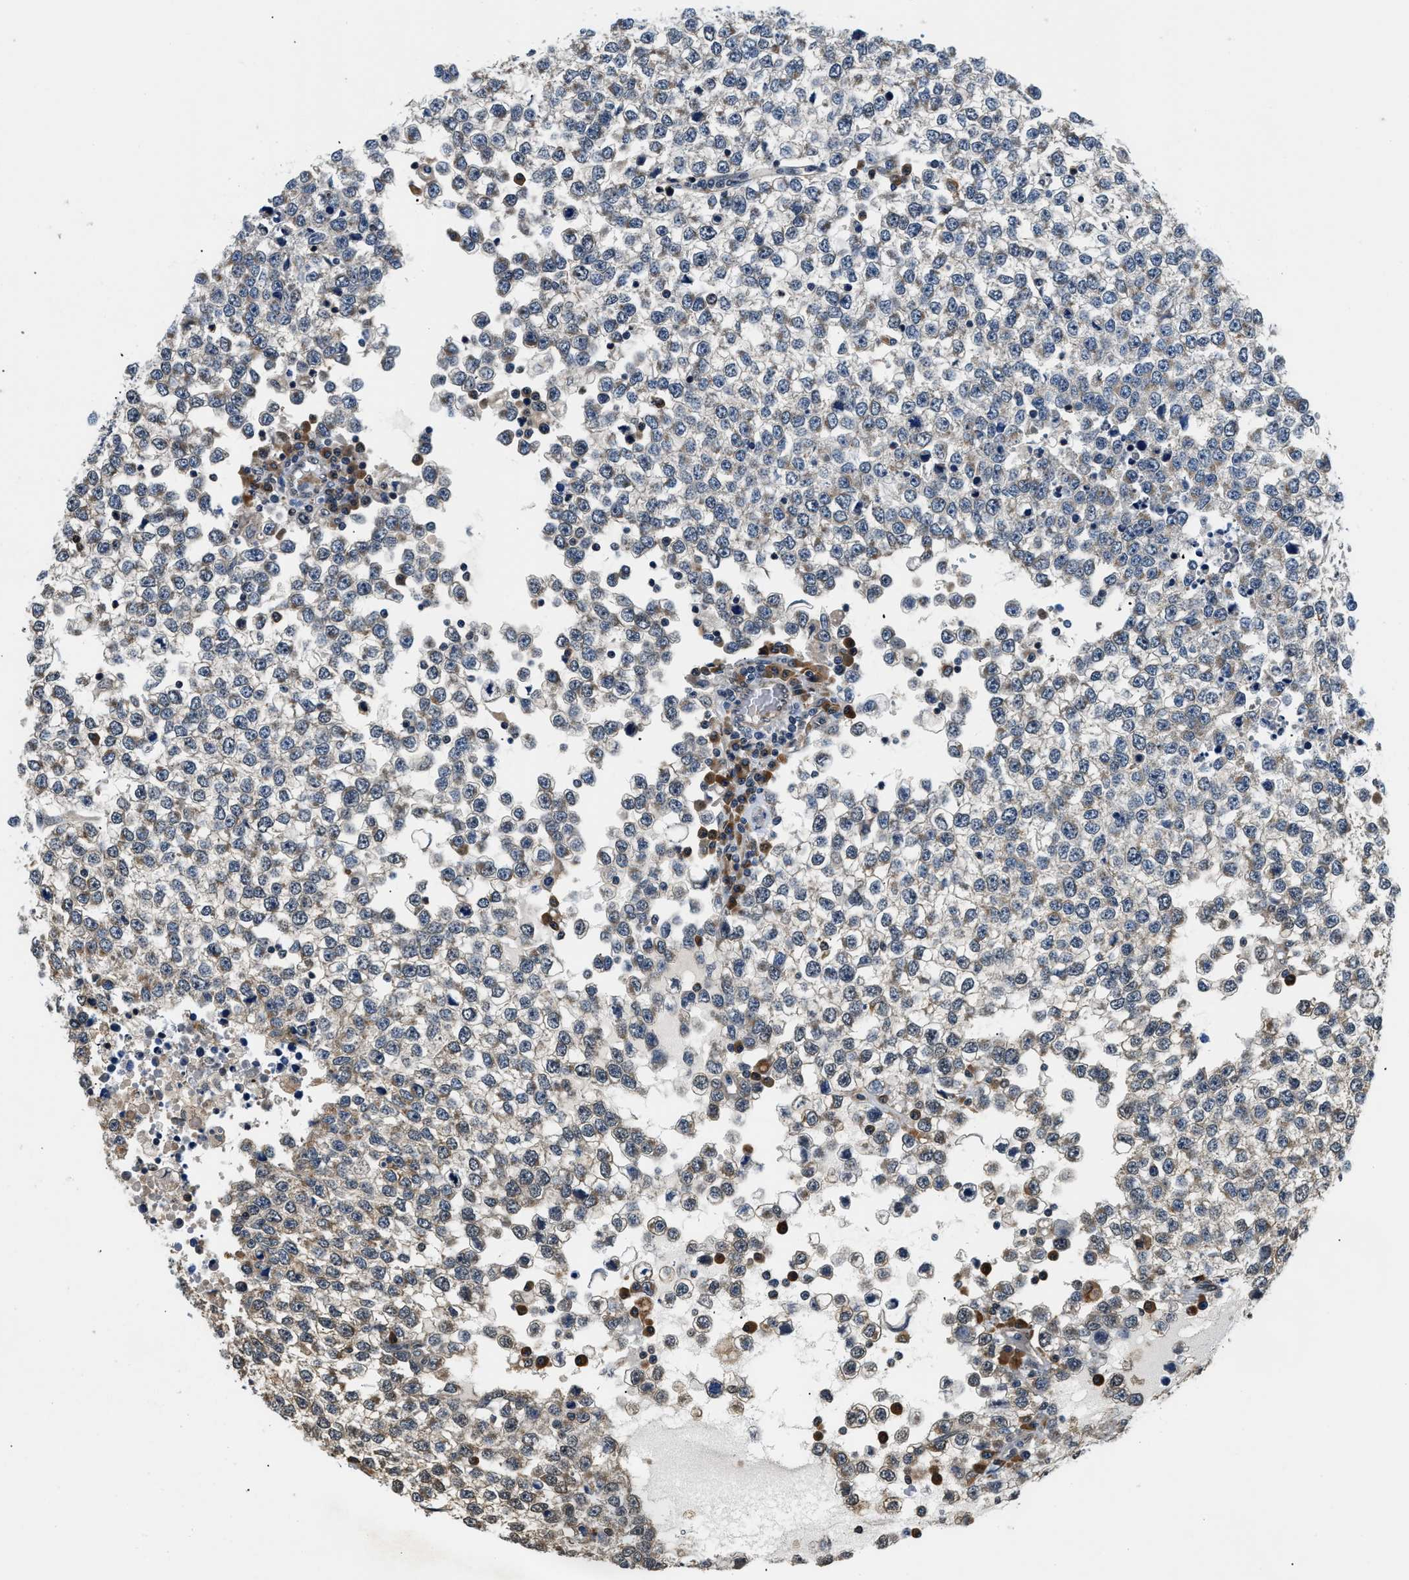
{"staining": {"intensity": "moderate", "quantity": "25%-75%", "location": "cytoplasmic/membranous"}, "tissue": "testis cancer", "cell_type": "Tumor cells", "image_type": "cancer", "snomed": [{"axis": "morphology", "description": "Seminoma, NOS"}, {"axis": "topography", "description": "Testis"}], "caption": "This is a micrograph of immunohistochemistry (IHC) staining of testis seminoma, which shows moderate staining in the cytoplasmic/membranous of tumor cells.", "gene": "BCL7C", "patient": {"sex": "male", "age": 65}}